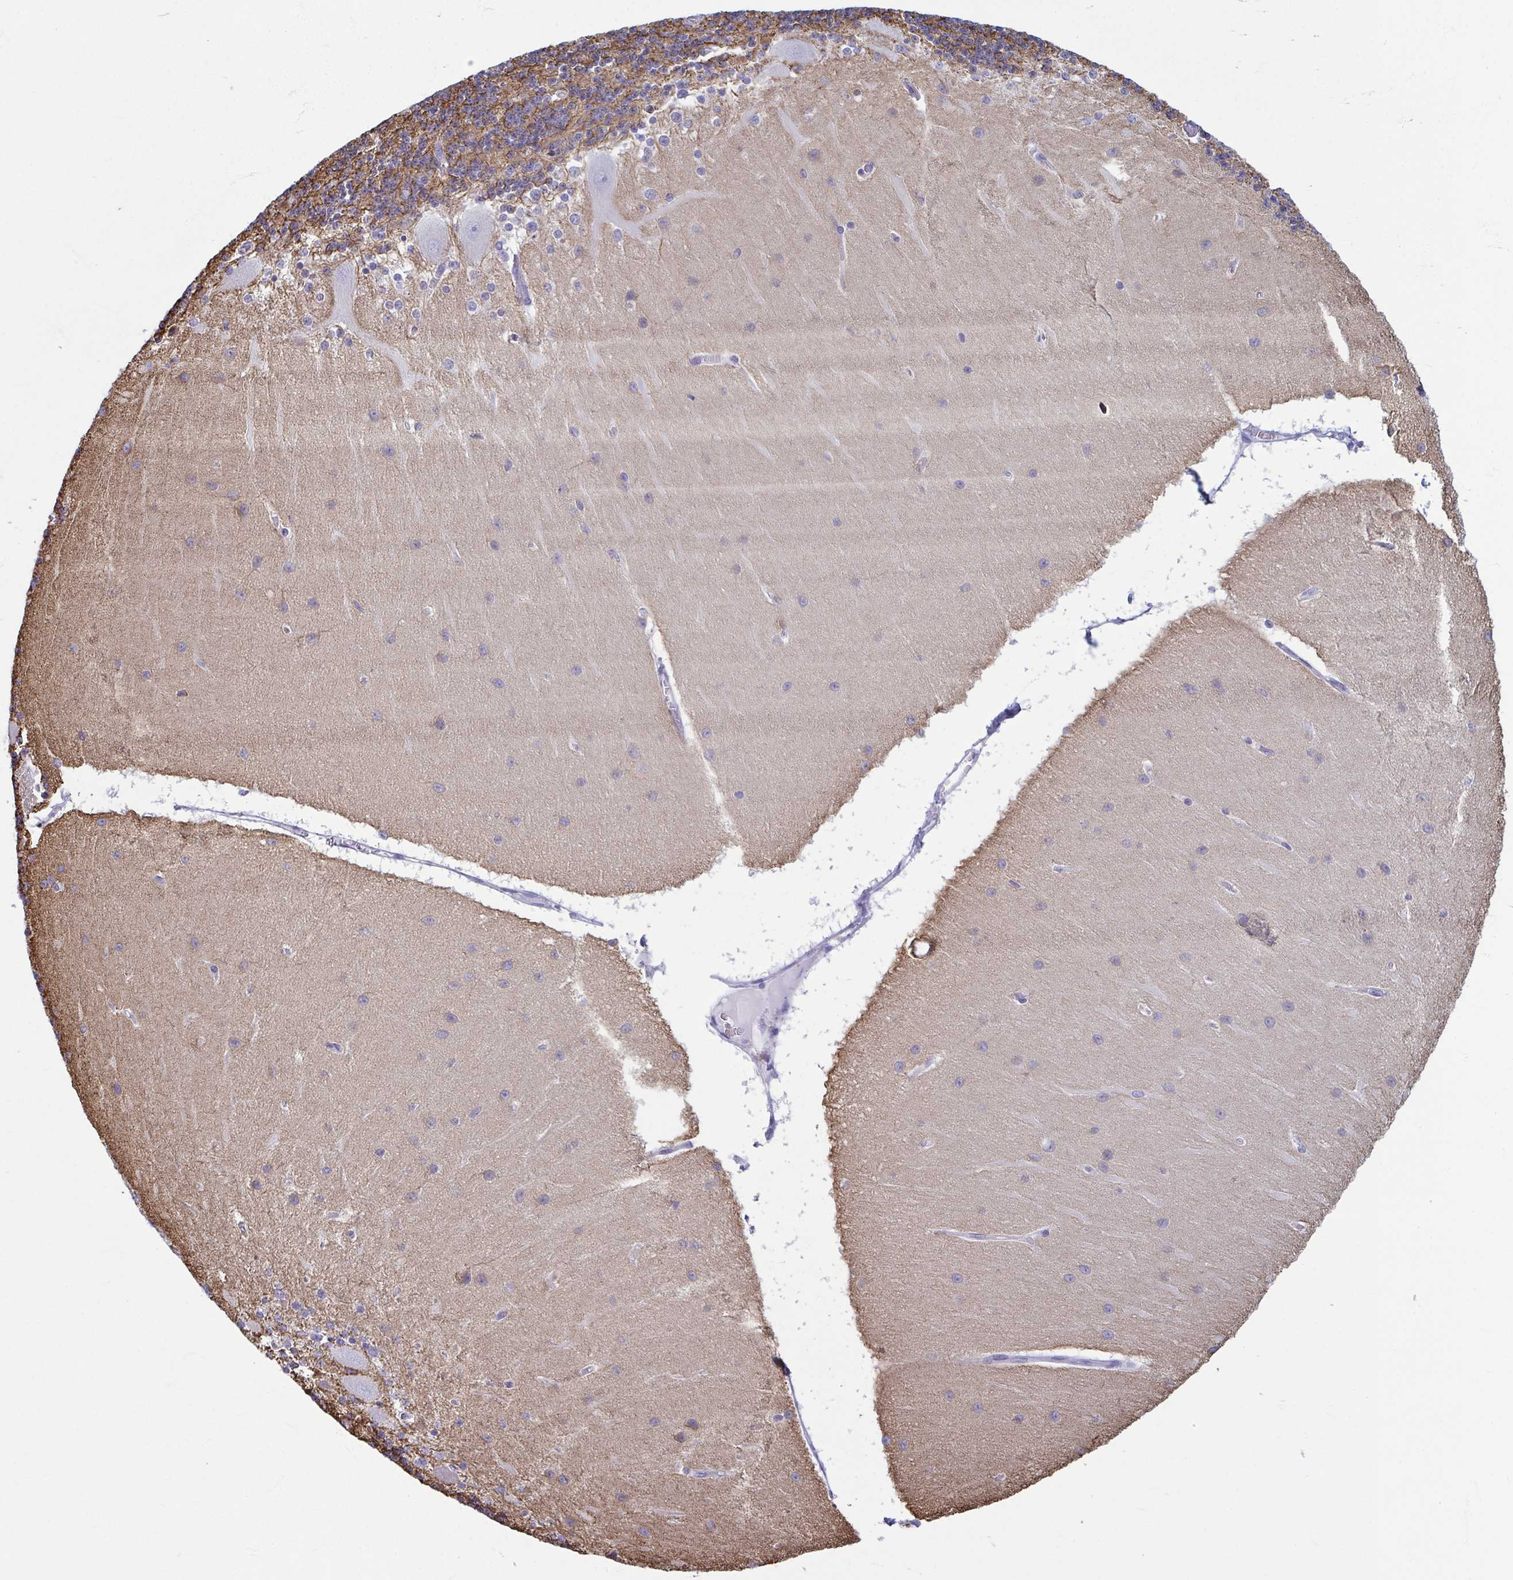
{"staining": {"intensity": "negative", "quantity": "none", "location": "none"}, "tissue": "cerebellum", "cell_type": "Cells in granular layer", "image_type": "normal", "snomed": [{"axis": "morphology", "description": "Normal tissue, NOS"}, {"axis": "topography", "description": "Cerebellum"}], "caption": "This histopathology image is of unremarkable cerebellum stained with IHC to label a protein in brown with the nuclei are counter-stained blue. There is no expression in cells in granular layer.", "gene": "TCEAL3", "patient": {"sex": "female", "age": 54}}